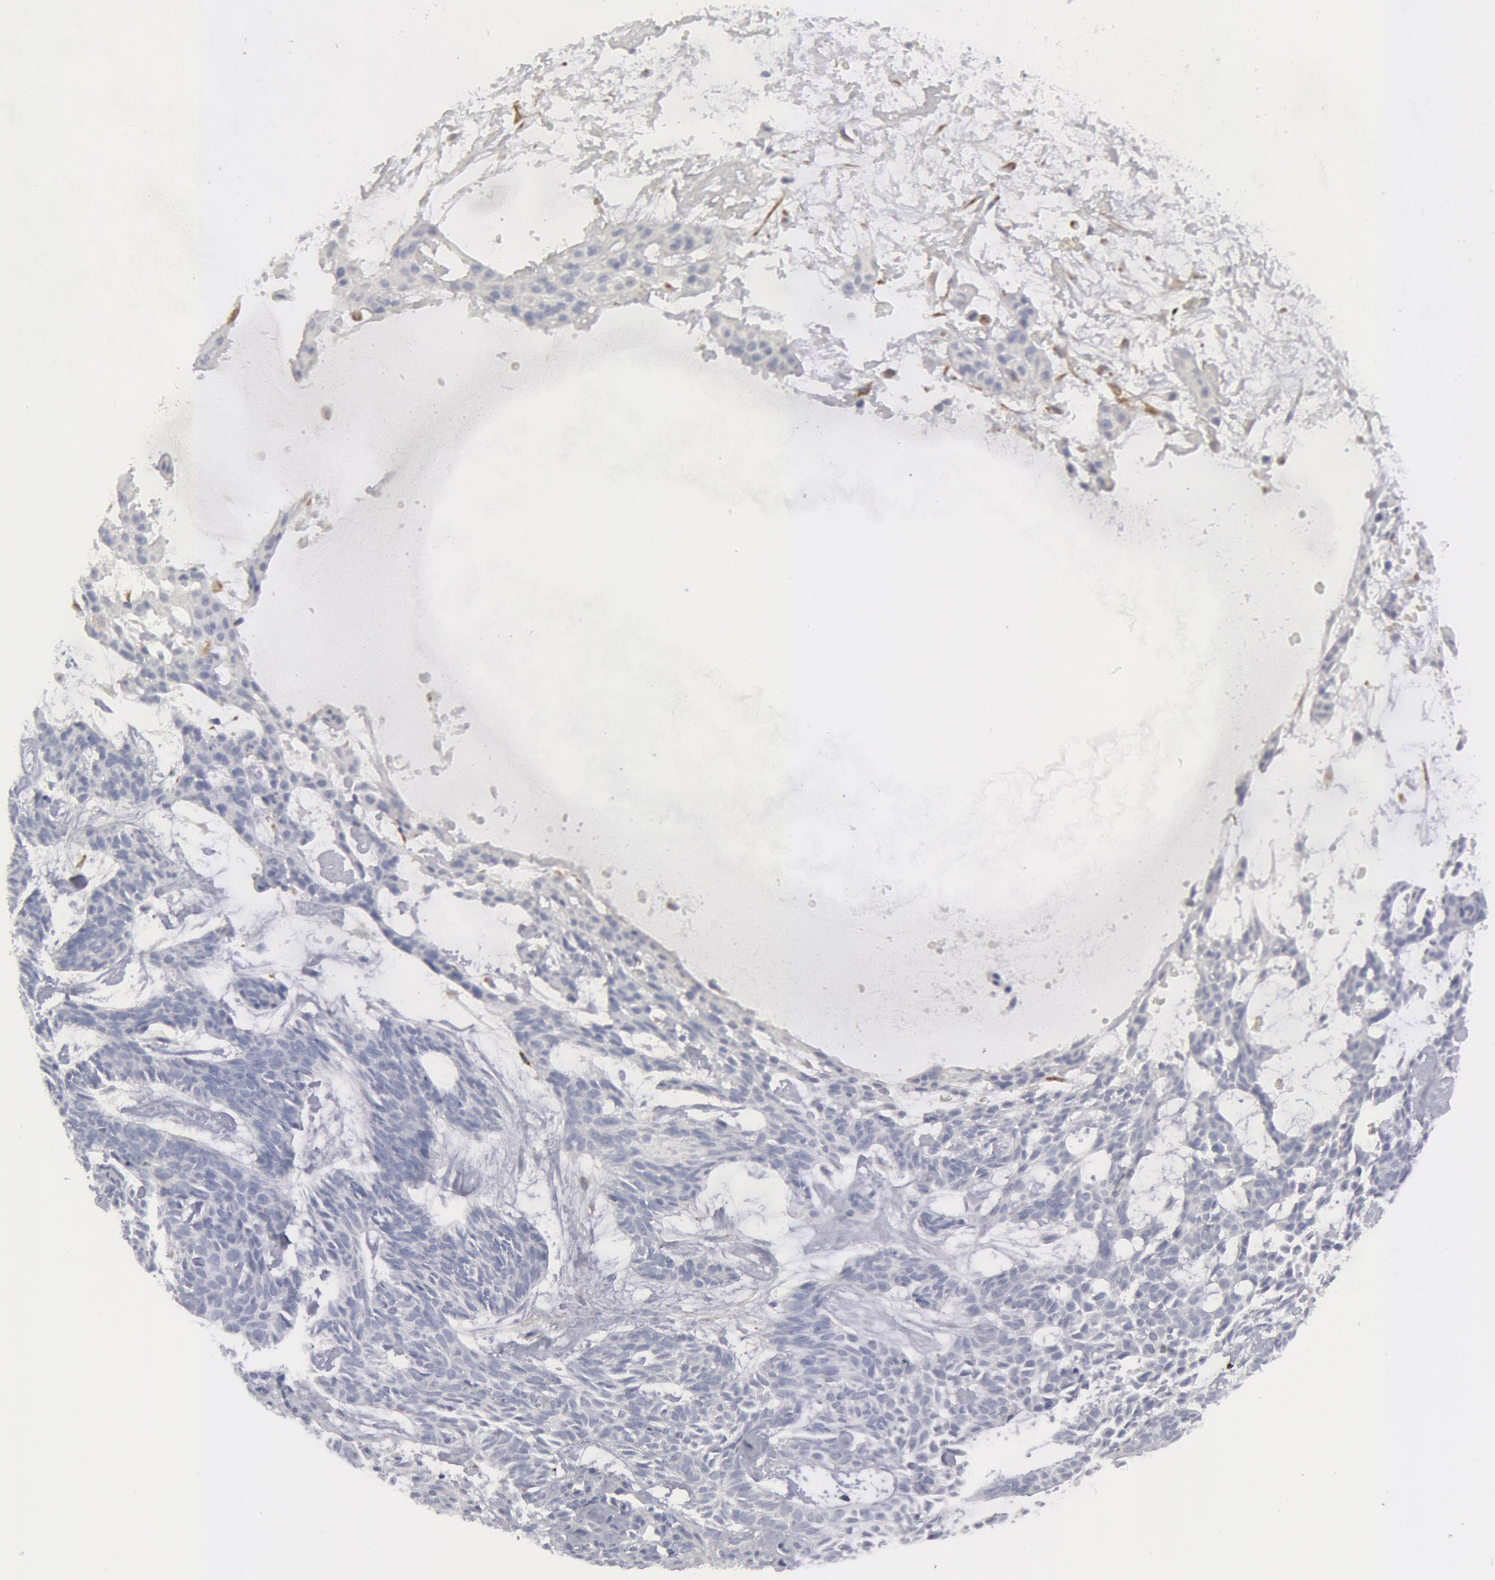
{"staining": {"intensity": "negative", "quantity": "none", "location": "none"}, "tissue": "skin cancer", "cell_type": "Tumor cells", "image_type": "cancer", "snomed": [{"axis": "morphology", "description": "Basal cell carcinoma"}, {"axis": "topography", "description": "Skin"}], "caption": "DAB immunohistochemical staining of skin cancer (basal cell carcinoma) shows no significant staining in tumor cells.", "gene": "SMC1B", "patient": {"sex": "male", "age": 75}}